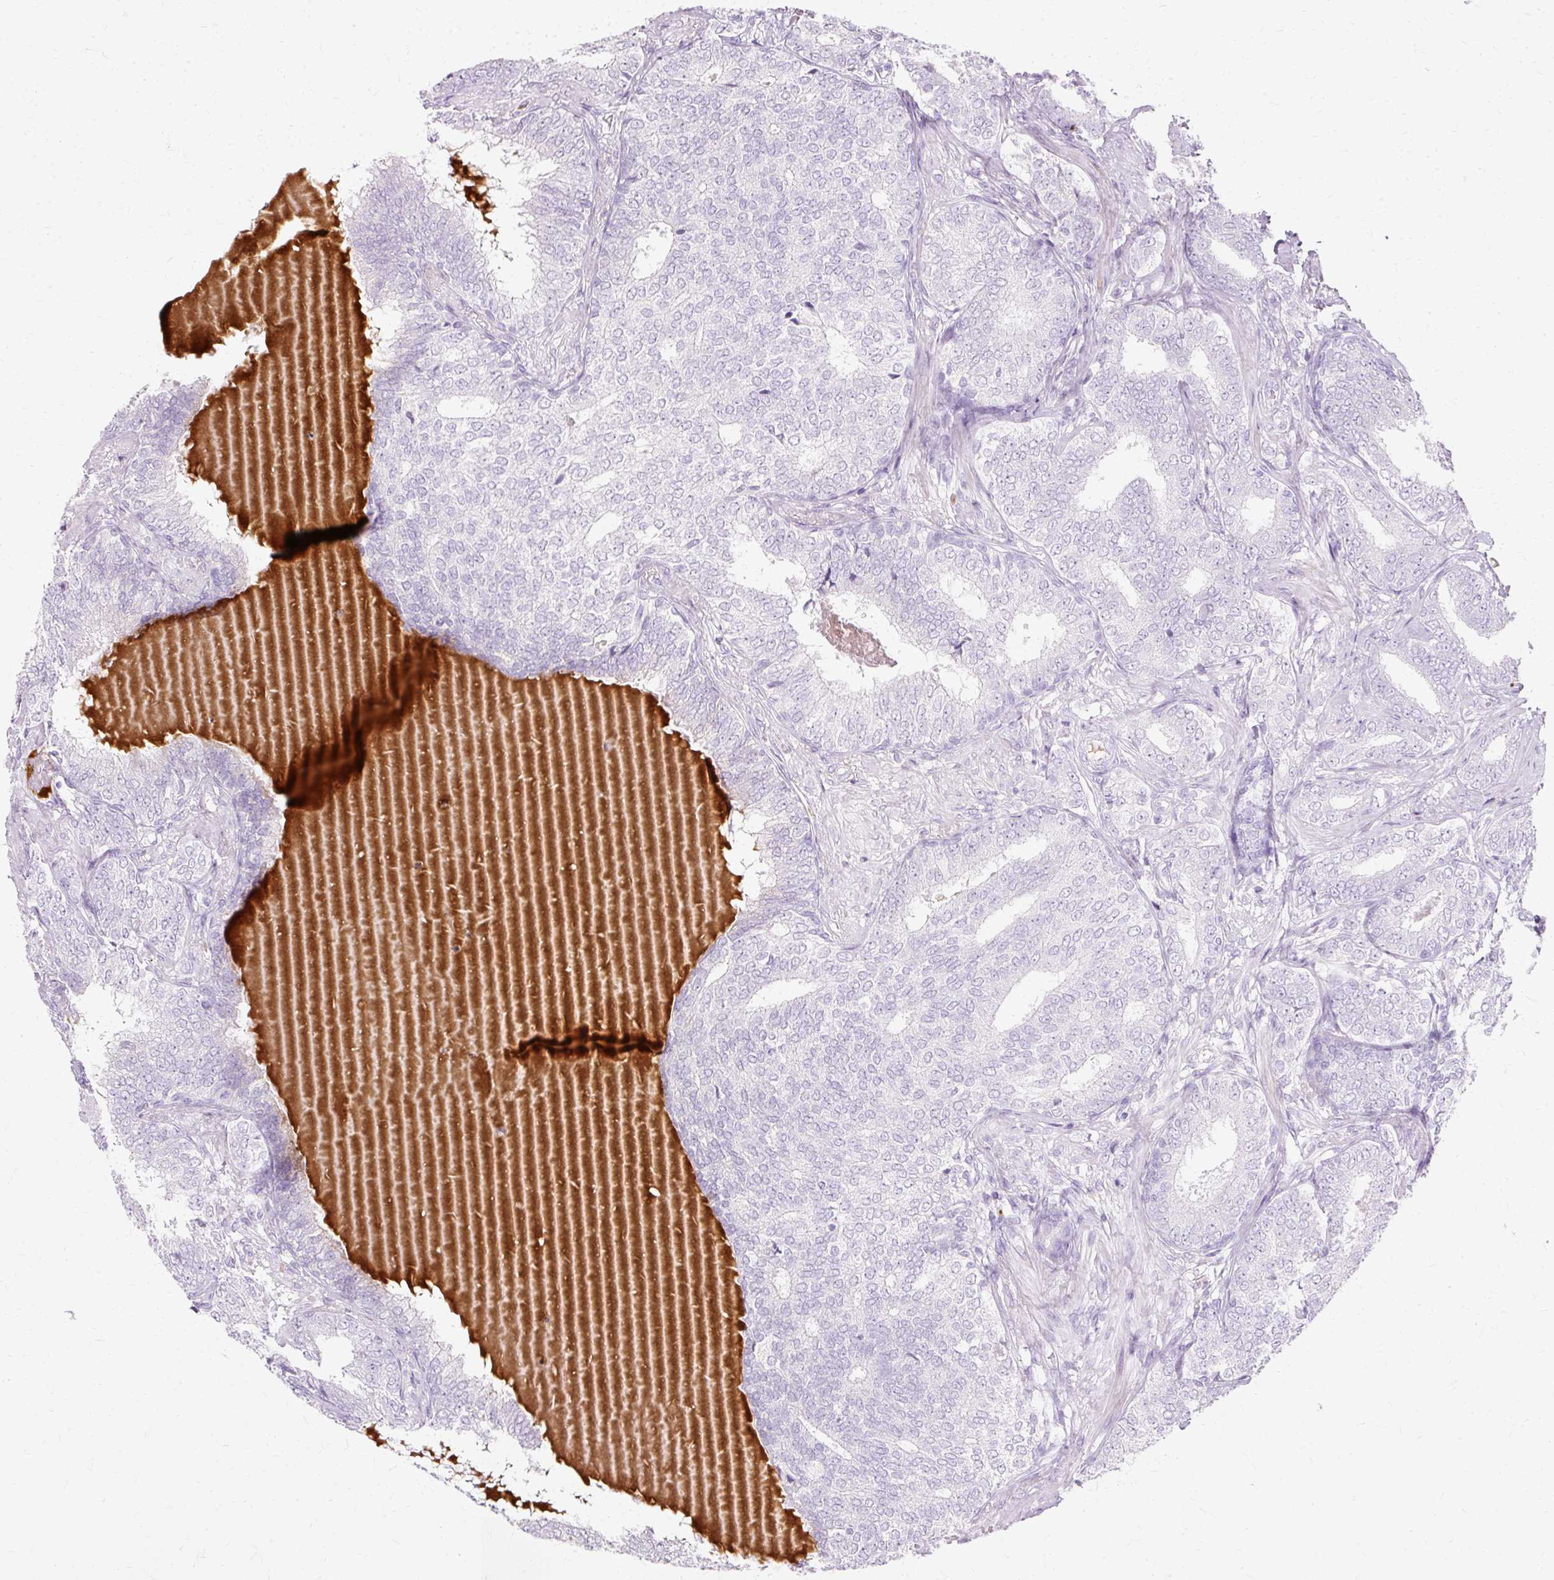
{"staining": {"intensity": "negative", "quantity": "none", "location": "none"}, "tissue": "prostate cancer", "cell_type": "Tumor cells", "image_type": "cancer", "snomed": [{"axis": "morphology", "description": "Adenocarcinoma, High grade"}, {"axis": "topography", "description": "Prostate"}], "caption": "Protein analysis of prostate cancer (high-grade adenocarcinoma) reveals no significant positivity in tumor cells.", "gene": "DEFA1", "patient": {"sex": "male", "age": 72}}